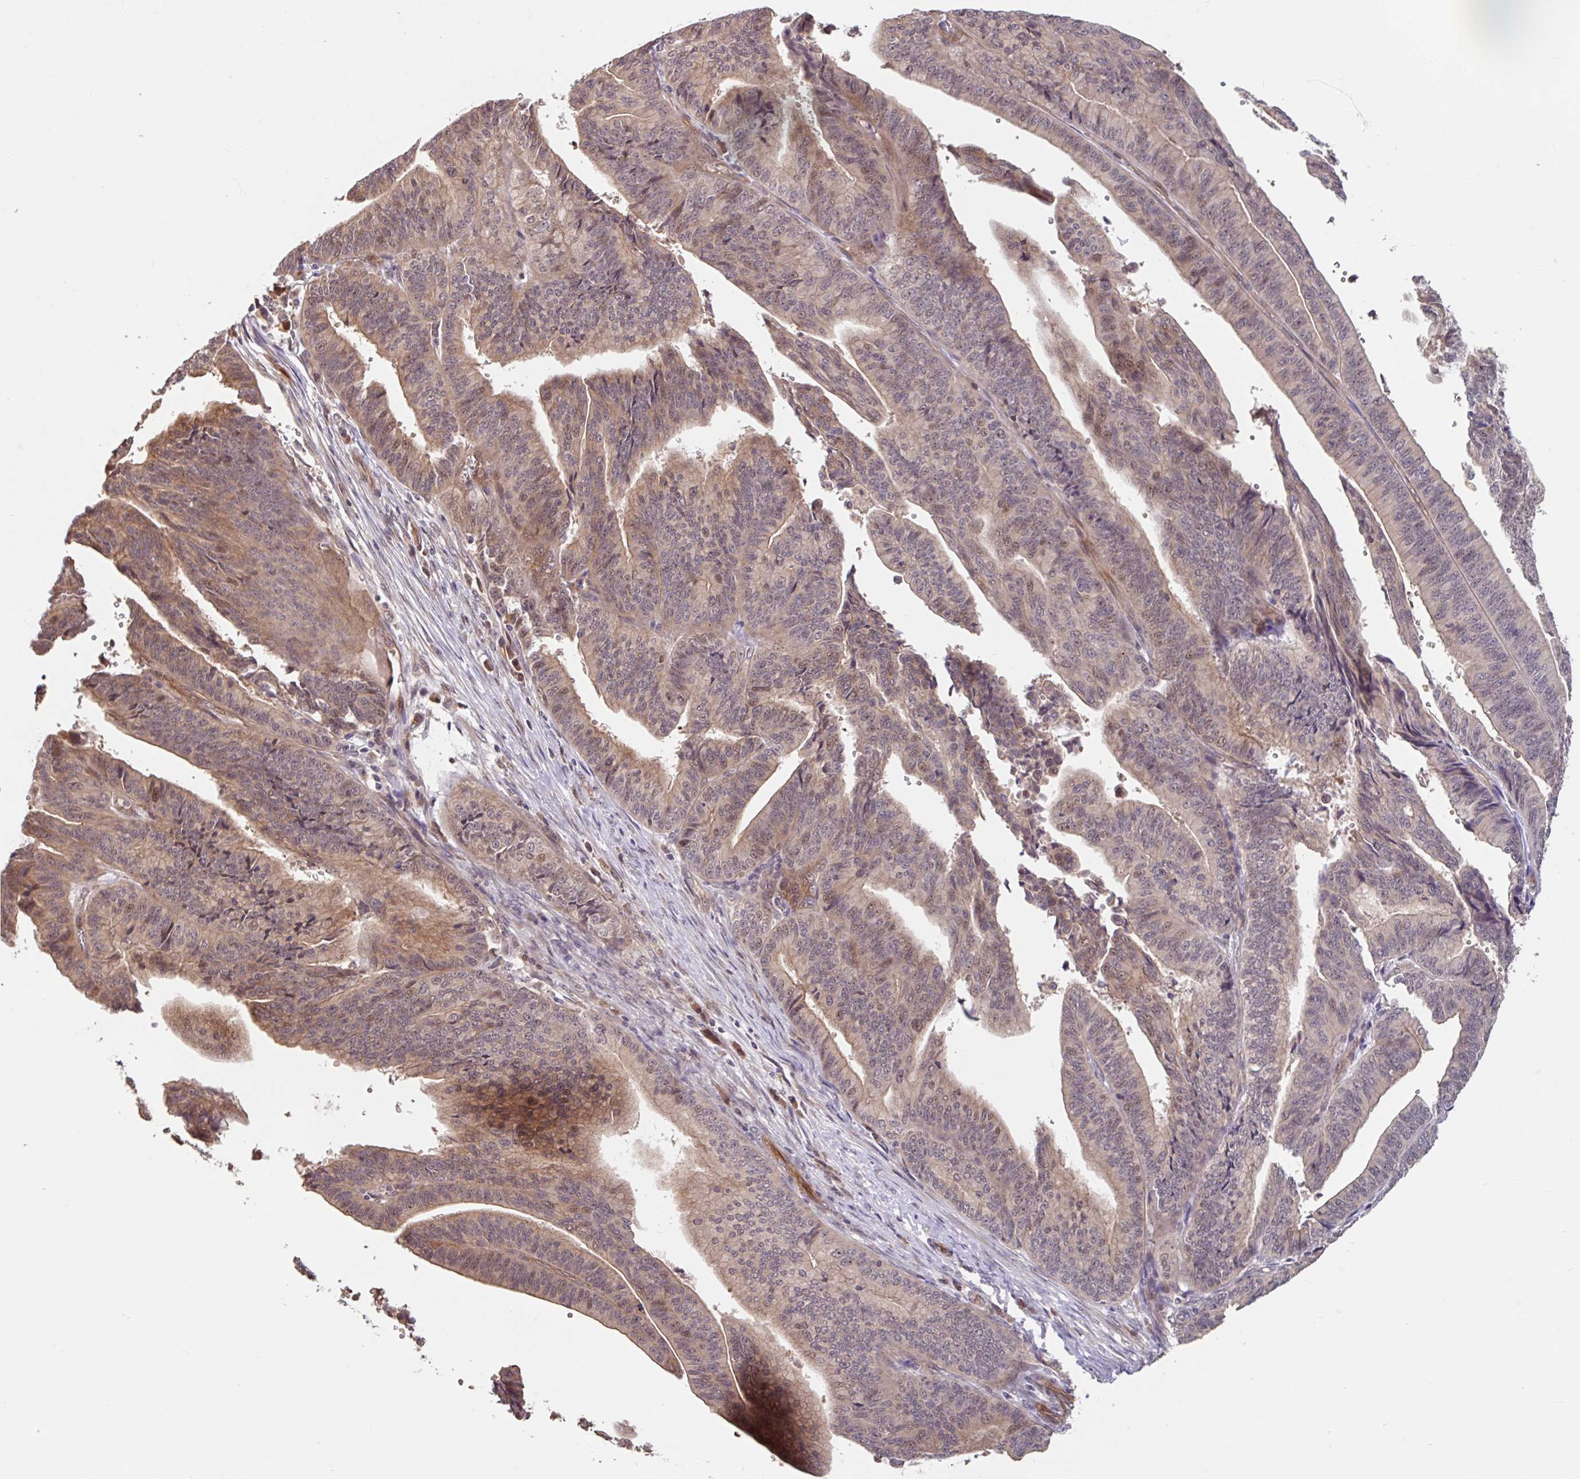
{"staining": {"intensity": "moderate", "quantity": "25%-75%", "location": "cytoplasmic/membranous,nuclear"}, "tissue": "endometrial cancer", "cell_type": "Tumor cells", "image_type": "cancer", "snomed": [{"axis": "morphology", "description": "Adenocarcinoma, NOS"}, {"axis": "topography", "description": "Endometrium"}], "caption": "Immunohistochemical staining of human endometrial cancer reveals medium levels of moderate cytoplasmic/membranous and nuclear positivity in approximately 25%-75% of tumor cells.", "gene": "STYXL1", "patient": {"sex": "female", "age": 65}}